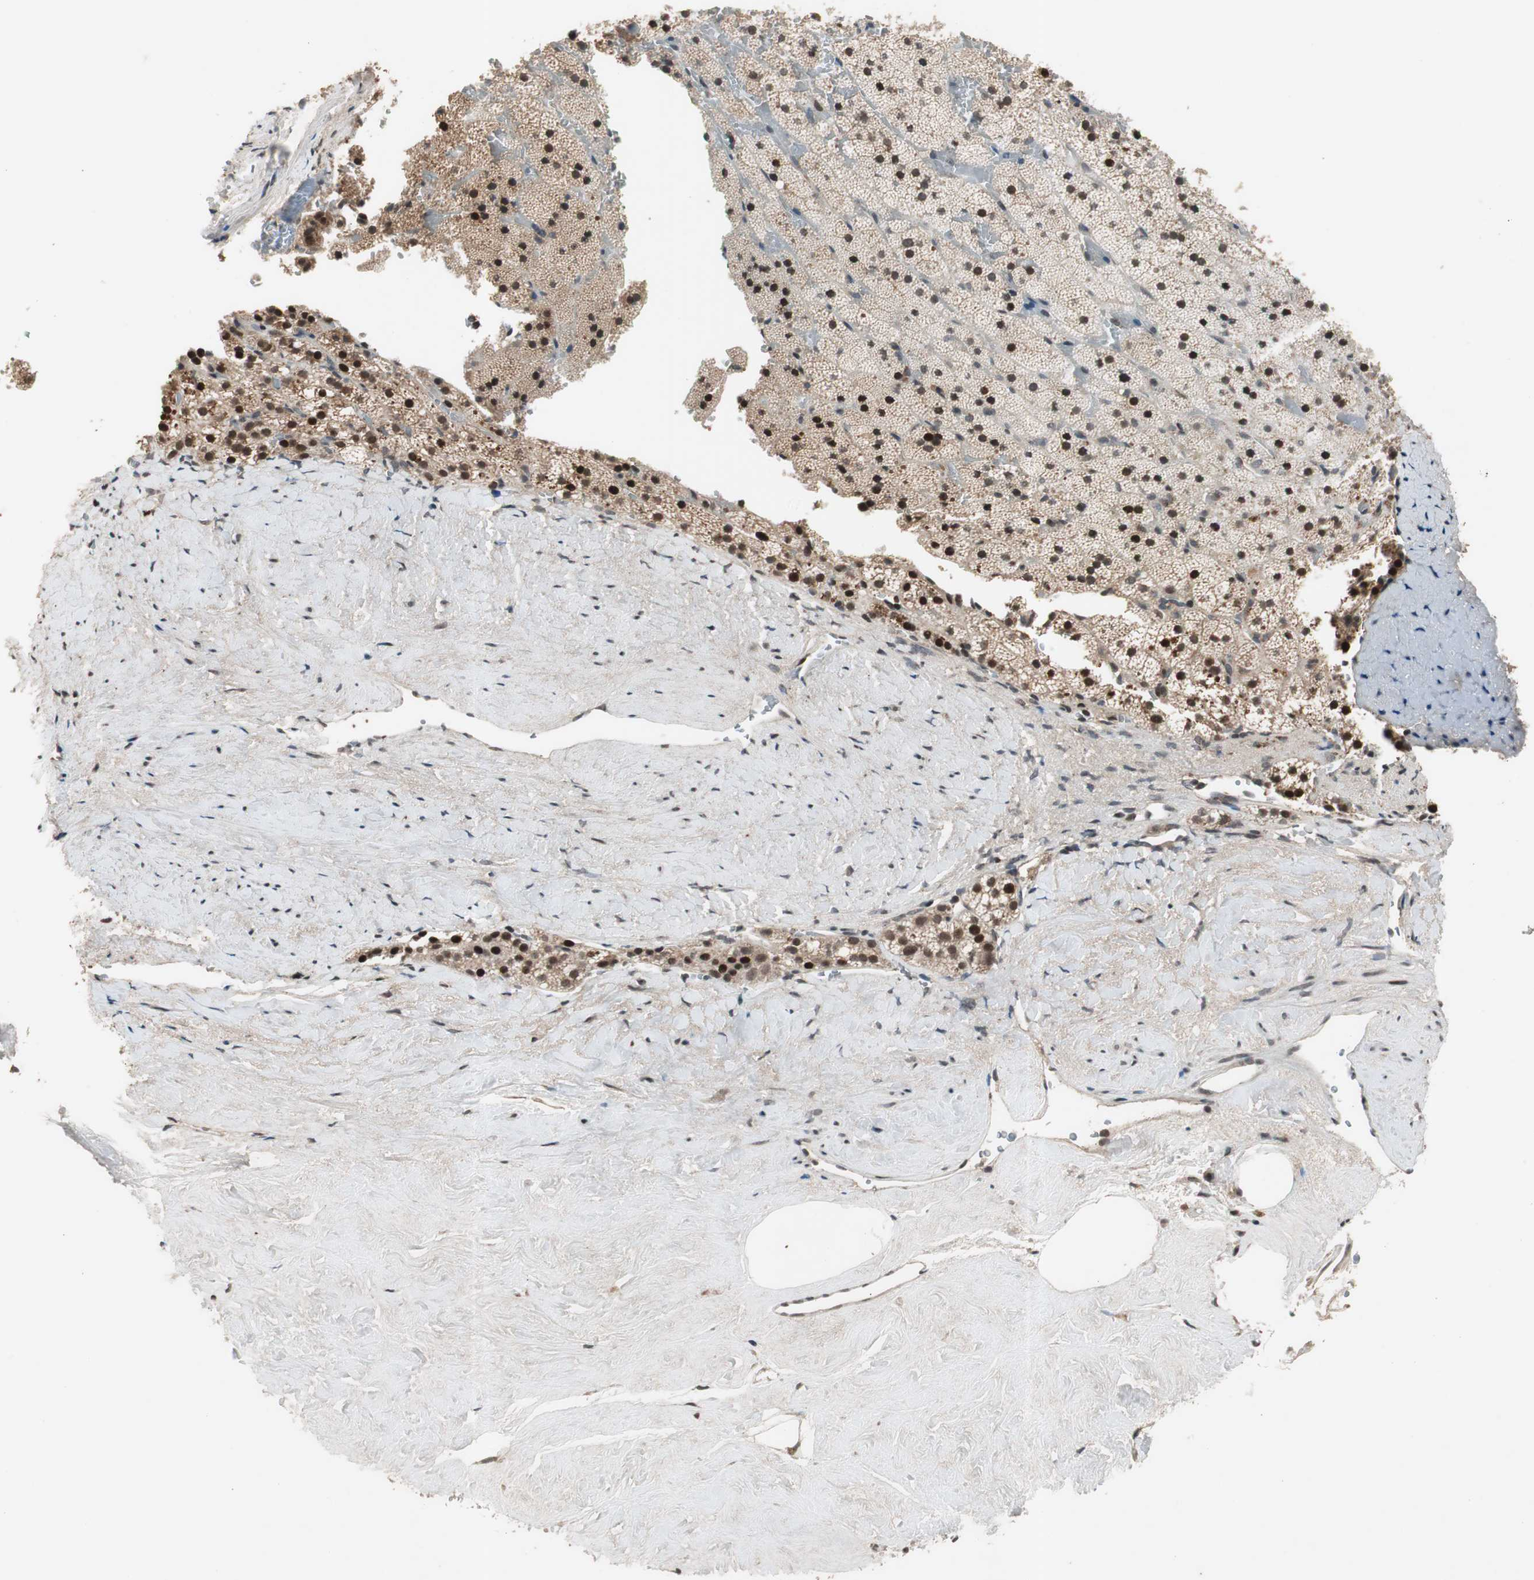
{"staining": {"intensity": "strong", "quantity": ">75%", "location": "cytoplasmic/membranous,nuclear"}, "tissue": "adrenal gland", "cell_type": "Glandular cells", "image_type": "normal", "snomed": [{"axis": "morphology", "description": "Normal tissue, NOS"}, {"axis": "topography", "description": "Adrenal gland"}], "caption": "Immunohistochemical staining of normal adrenal gland exhibits >75% levels of strong cytoplasmic/membranous,nuclear protein positivity in approximately >75% of glandular cells. (DAB (3,3'-diaminobenzidine) IHC, brown staining for protein, blue staining for nuclei).", "gene": "BOLA1", "patient": {"sex": "male", "age": 35}}